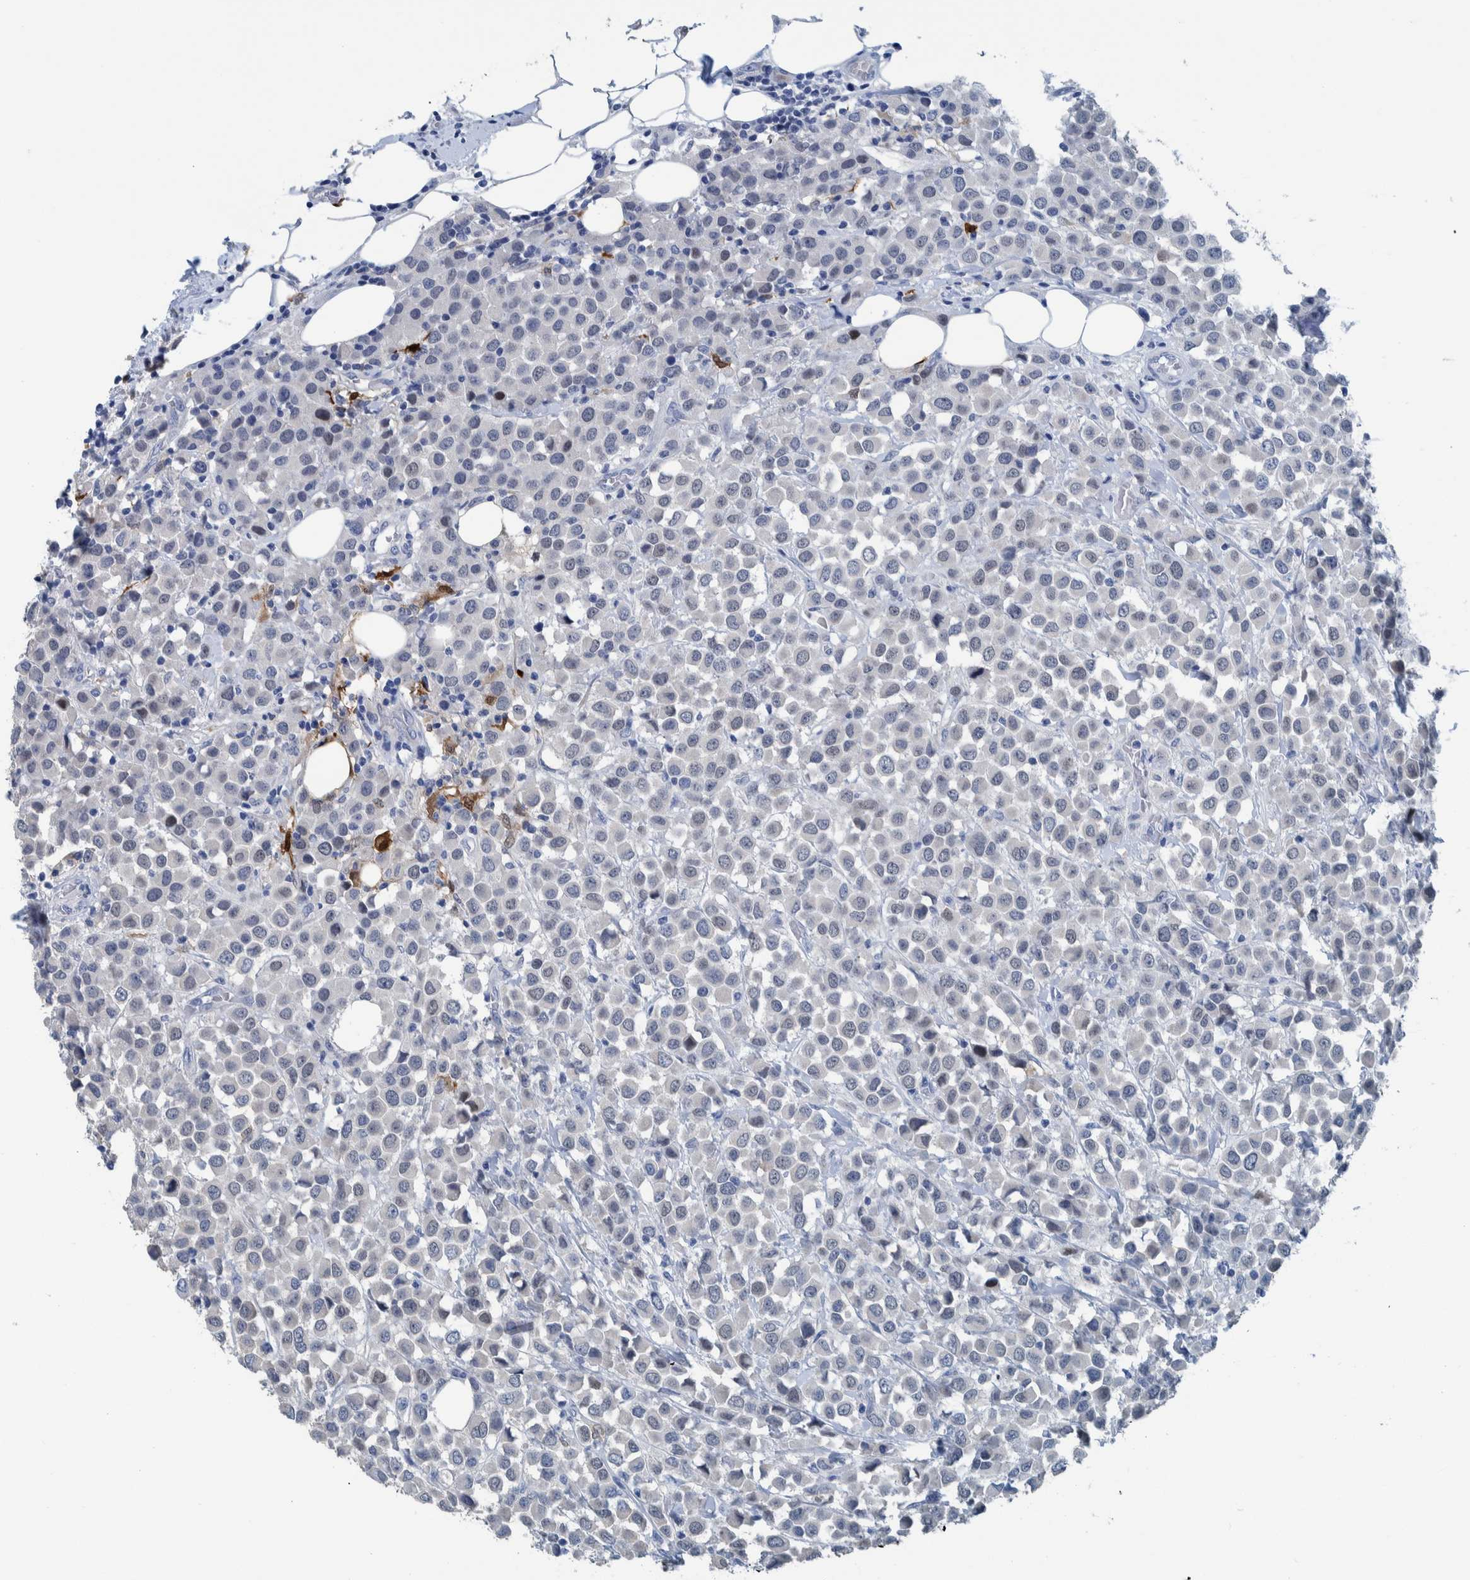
{"staining": {"intensity": "negative", "quantity": "none", "location": "none"}, "tissue": "breast cancer", "cell_type": "Tumor cells", "image_type": "cancer", "snomed": [{"axis": "morphology", "description": "Duct carcinoma"}, {"axis": "topography", "description": "Breast"}], "caption": "A photomicrograph of breast cancer (intraductal carcinoma) stained for a protein reveals no brown staining in tumor cells.", "gene": "IDO1", "patient": {"sex": "female", "age": 61}}